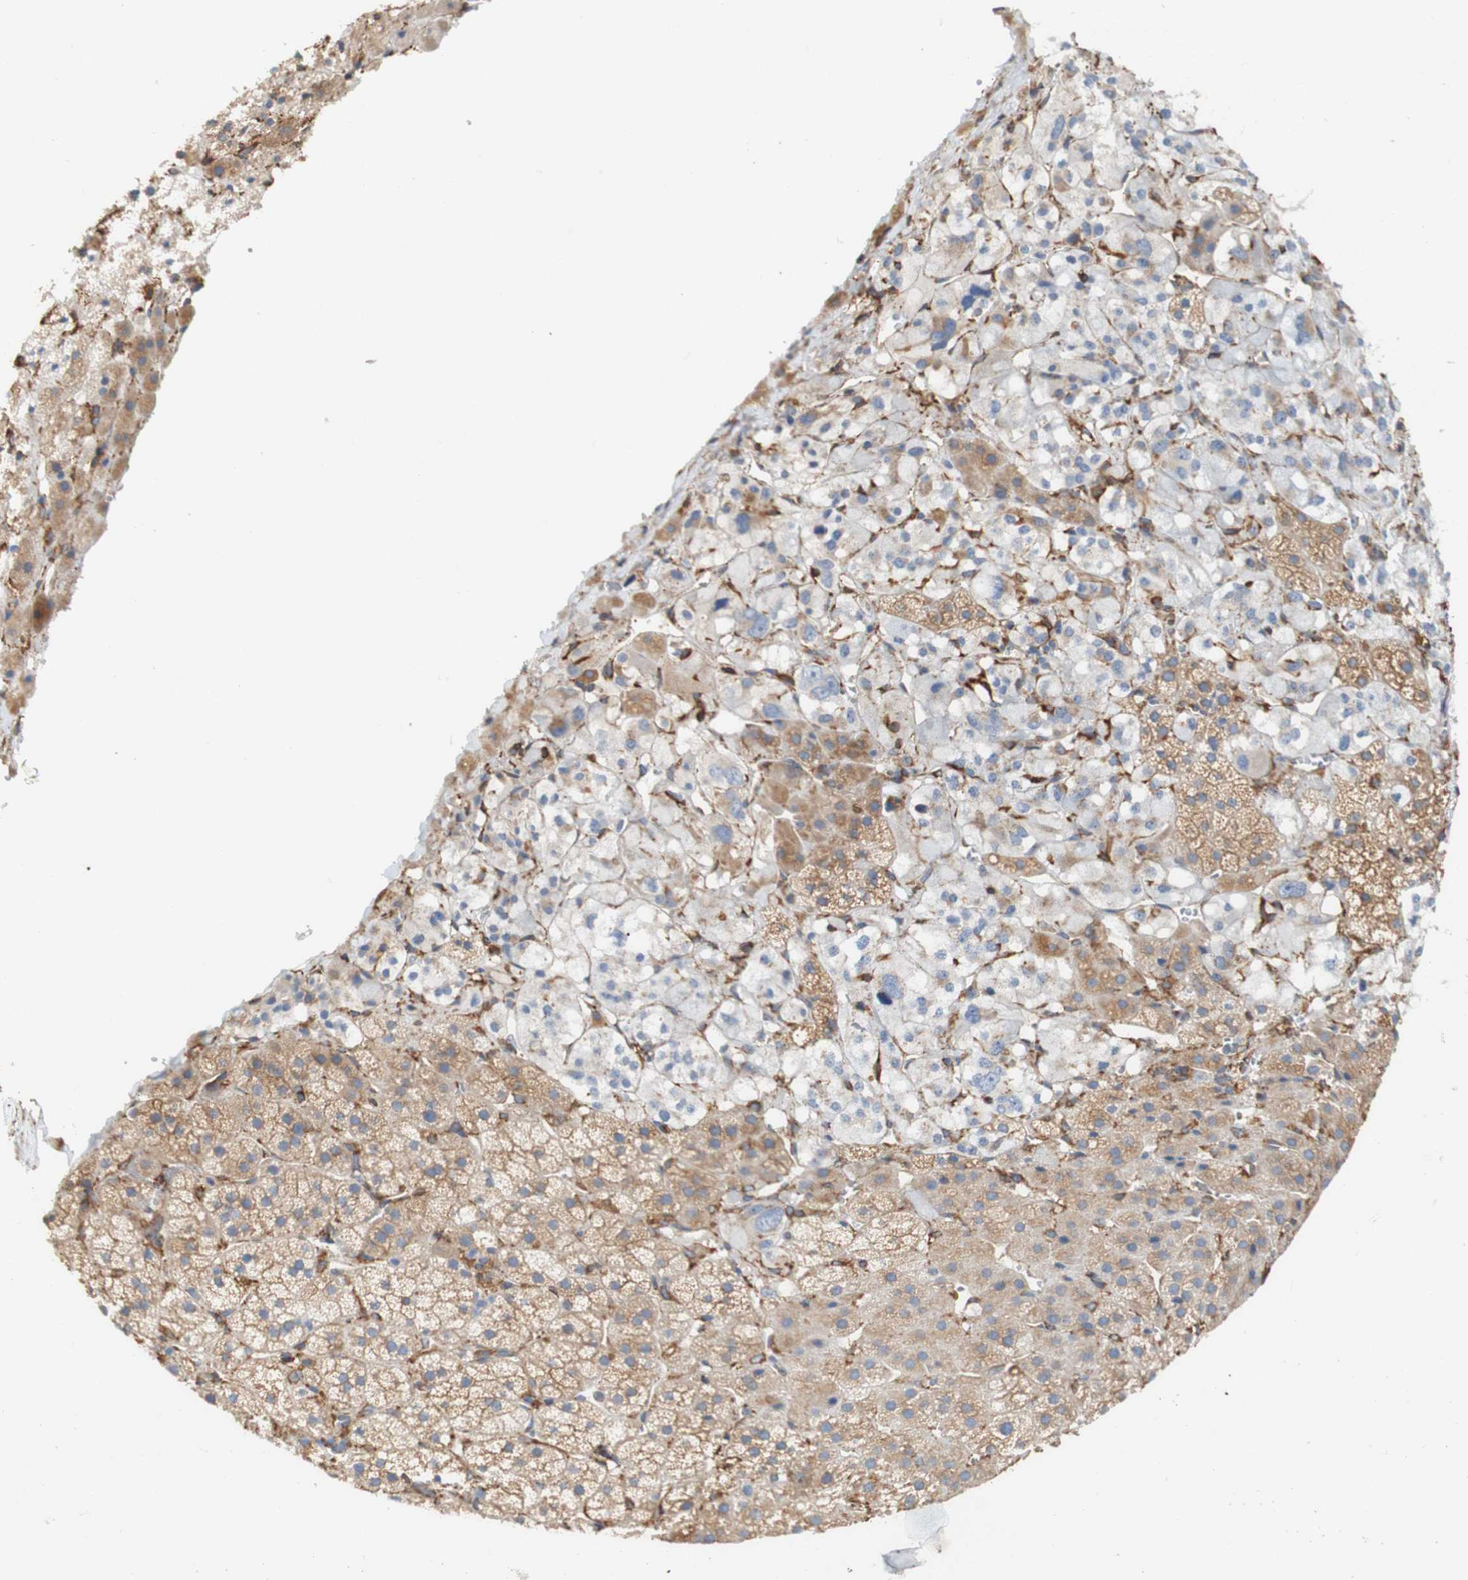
{"staining": {"intensity": "moderate", "quantity": ">75%", "location": "cytoplasmic/membranous"}, "tissue": "adrenal gland", "cell_type": "Glandular cells", "image_type": "normal", "snomed": [{"axis": "morphology", "description": "Normal tissue, NOS"}, {"axis": "topography", "description": "Adrenal gland"}], "caption": "Brown immunohistochemical staining in unremarkable adrenal gland displays moderate cytoplasmic/membranous staining in approximately >75% of glandular cells. (Stains: DAB in brown, nuclei in blue, Microscopy: brightfield microscopy at high magnification).", "gene": "EIF2AK4", "patient": {"sex": "male", "age": 56}}